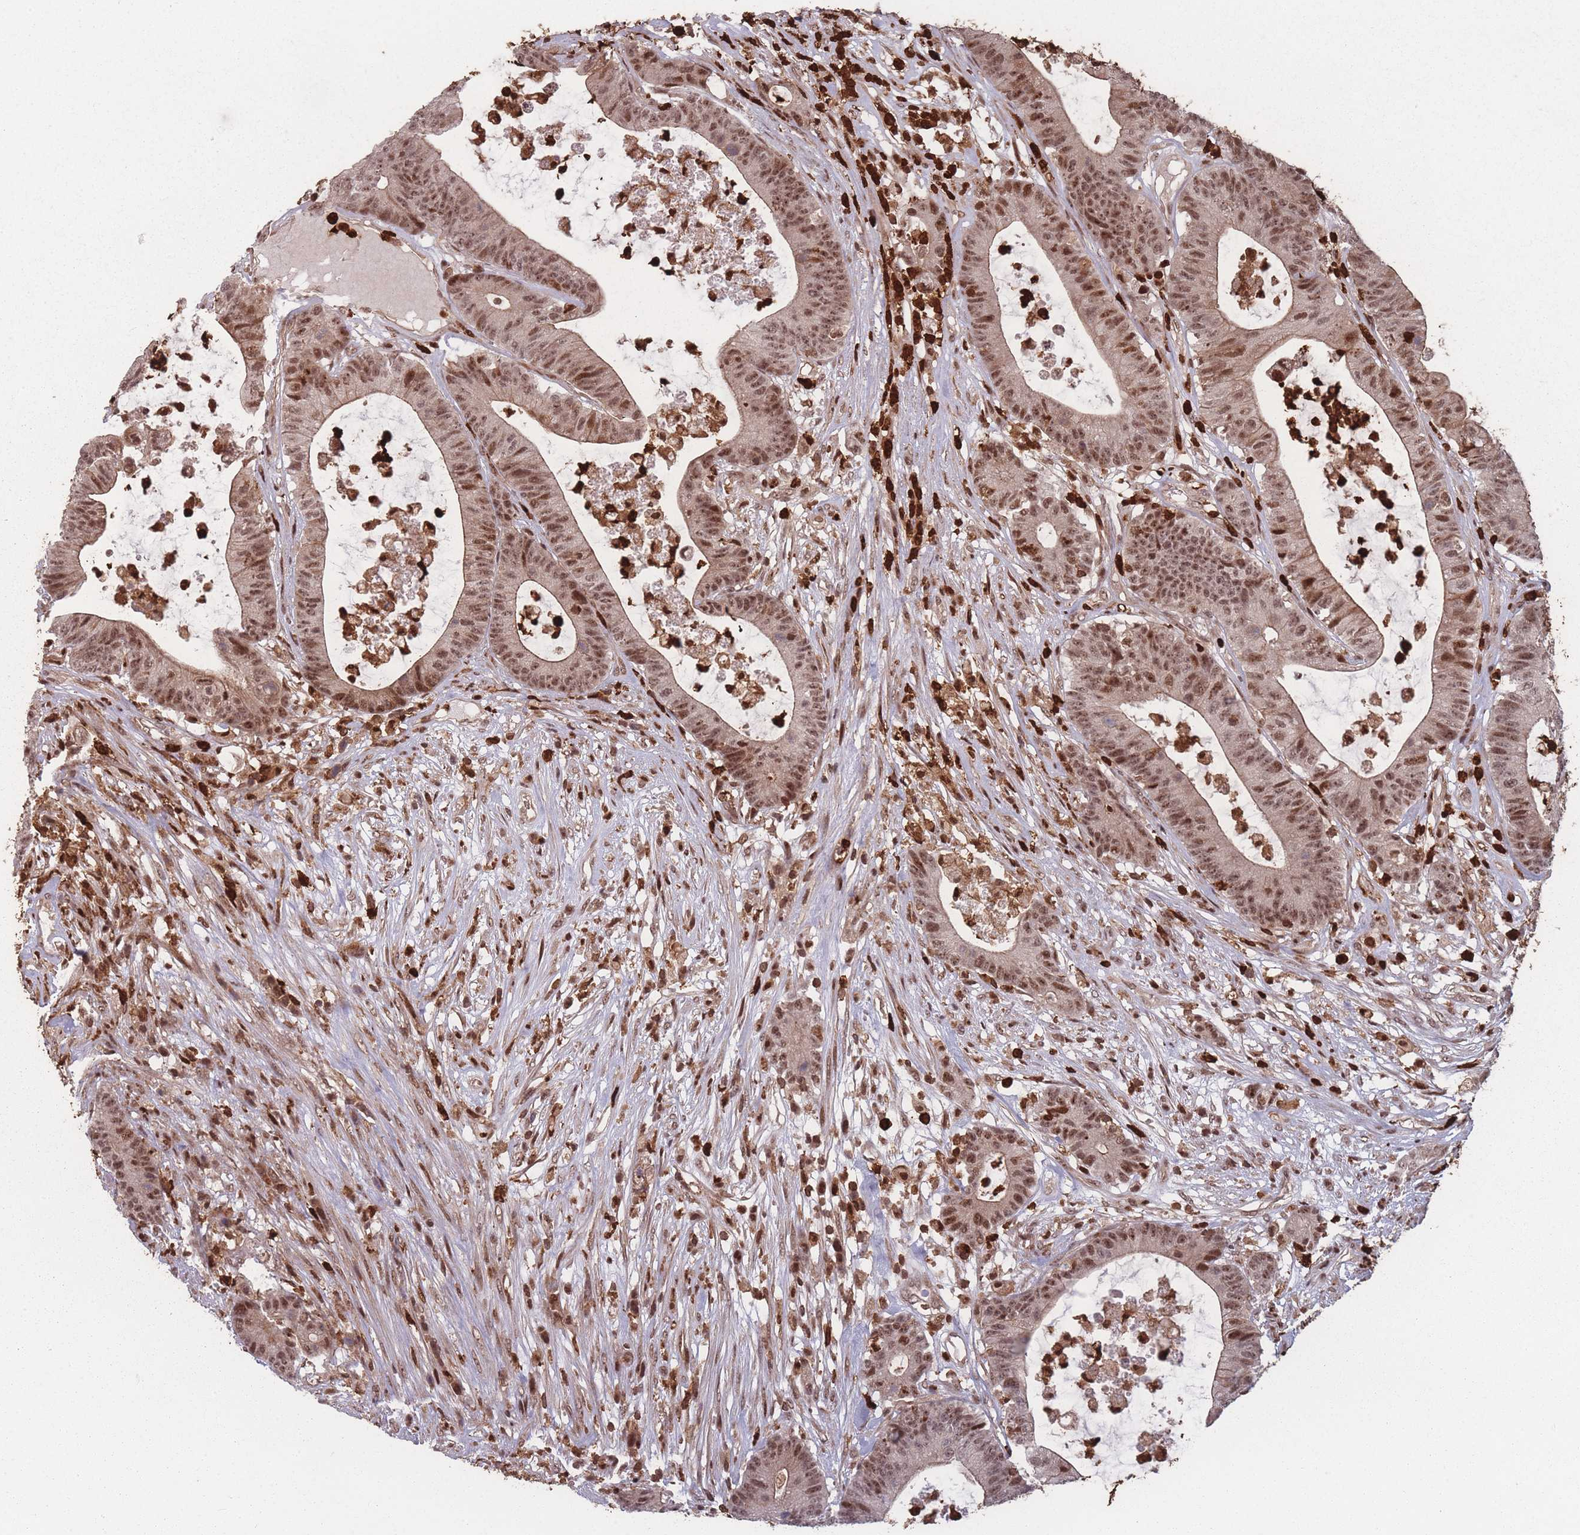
{"staining": {"intensity": "moderate", "quantity": ">75%", "location": "nuclear"}, "tissue": "colorectal cancer", "cell_type": "Tumor cells", "image_type": "cancer", "snomed": [{"axis": "morphology", "description": "Adenocarcinoma, NOS"}, {"axis": "topography", "description": "Colon"}], "caption": "Colorectal cancer stained with a protein marker shows moderate staining in tumor cells.", "gene": "WDR55", "patient": {"sex": "female", "age": 84}}